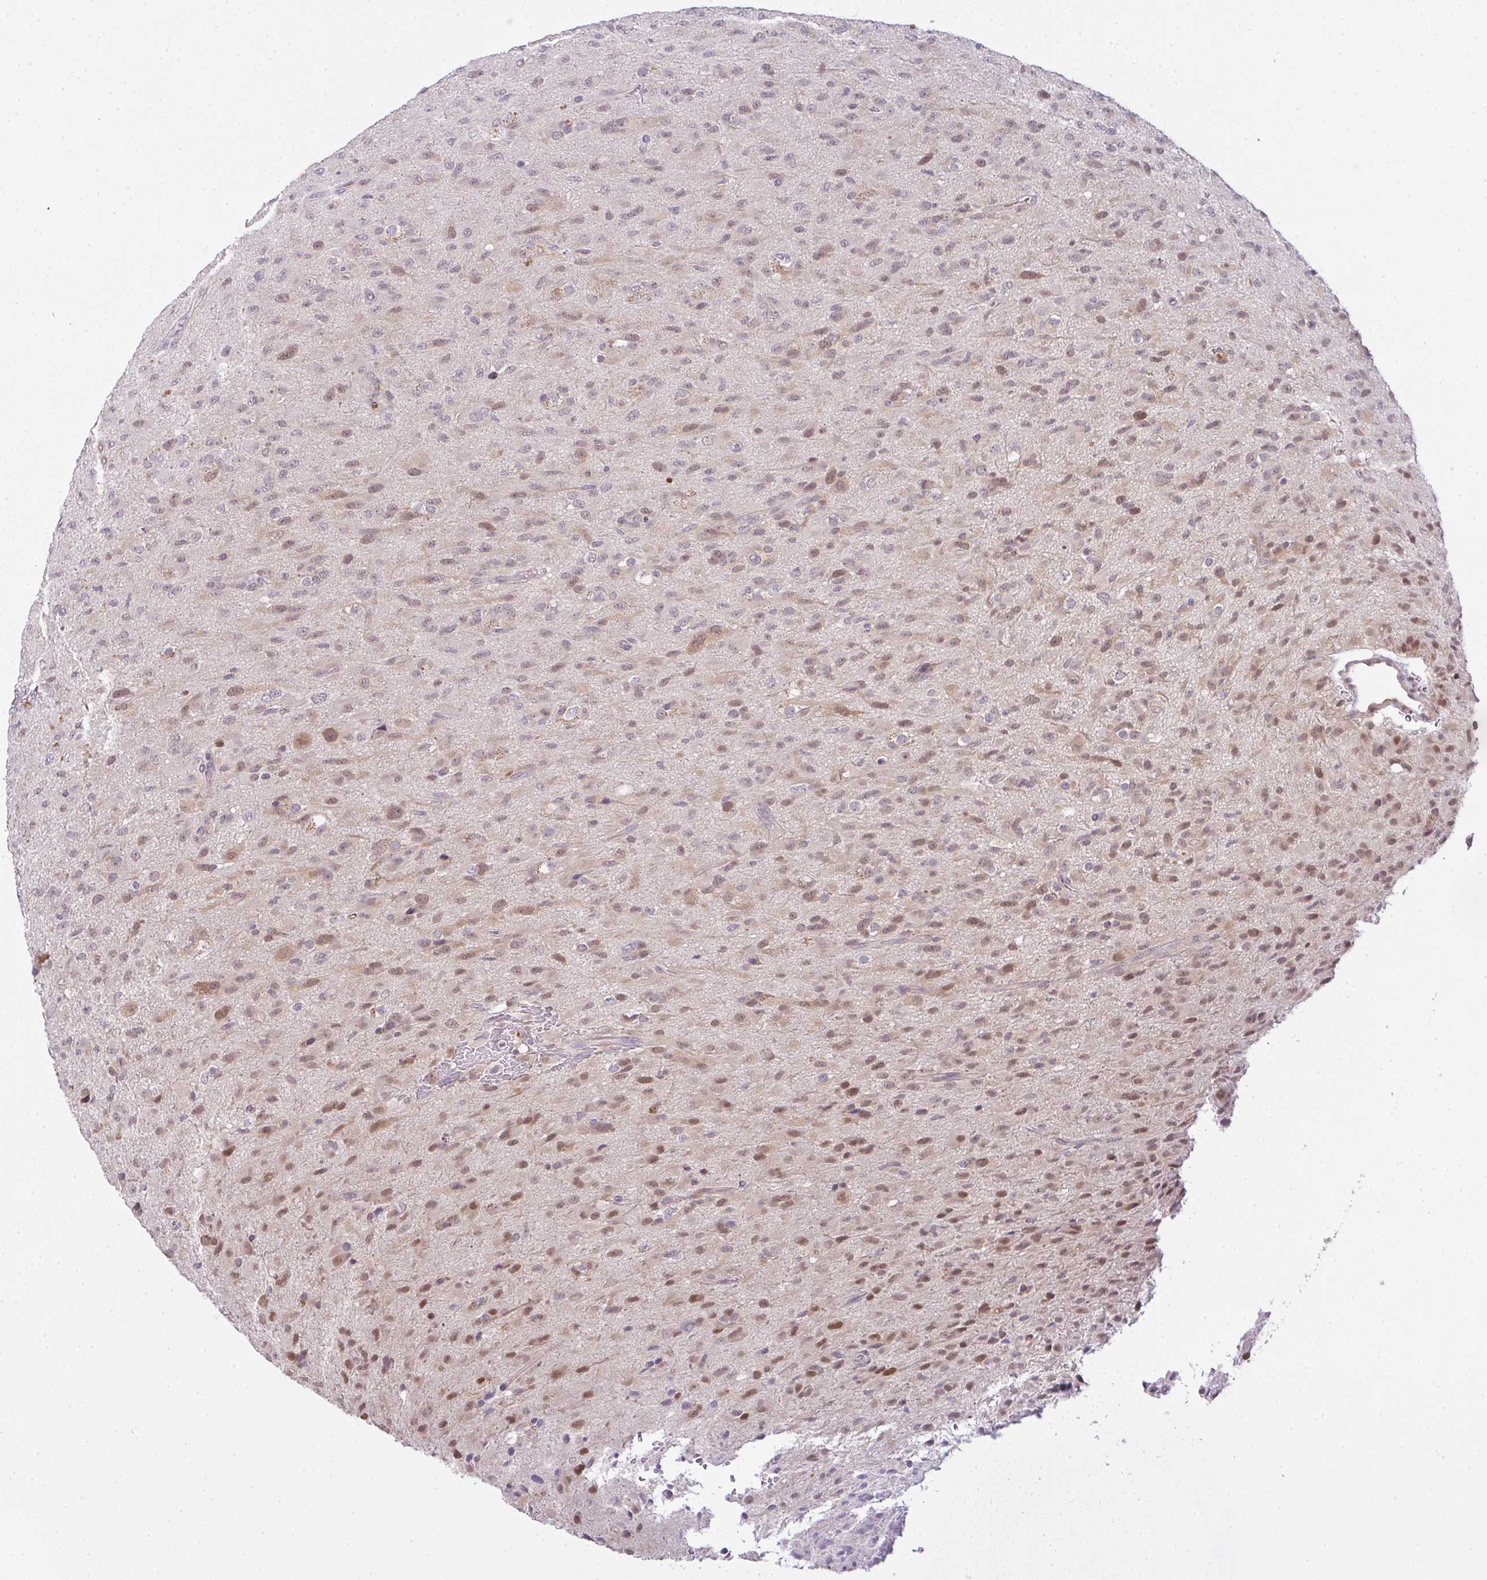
{"staining": {"intensity": "moderate", "quantity": "25%-75%", "location": "nuclear"}, "tissue": "glioma", "cell_type": "Tumor cells", "image_type": "cancer", "snomed": [{"axis": "morphology", "description": "Glioma, malignant, Low grade"}, {"axis": "topography", "description": "Brain"}], "caption": "Brown immunohistochemical staining in human malignant glioma (low-grade) displays moderate nuclear positivity in approximately 25%-75% of tumor cells. (Brightfield microscopy of DAB IHC at high magnification).", "gene": "CSE1L", "patient": {"sex": "male", "age": 65}}